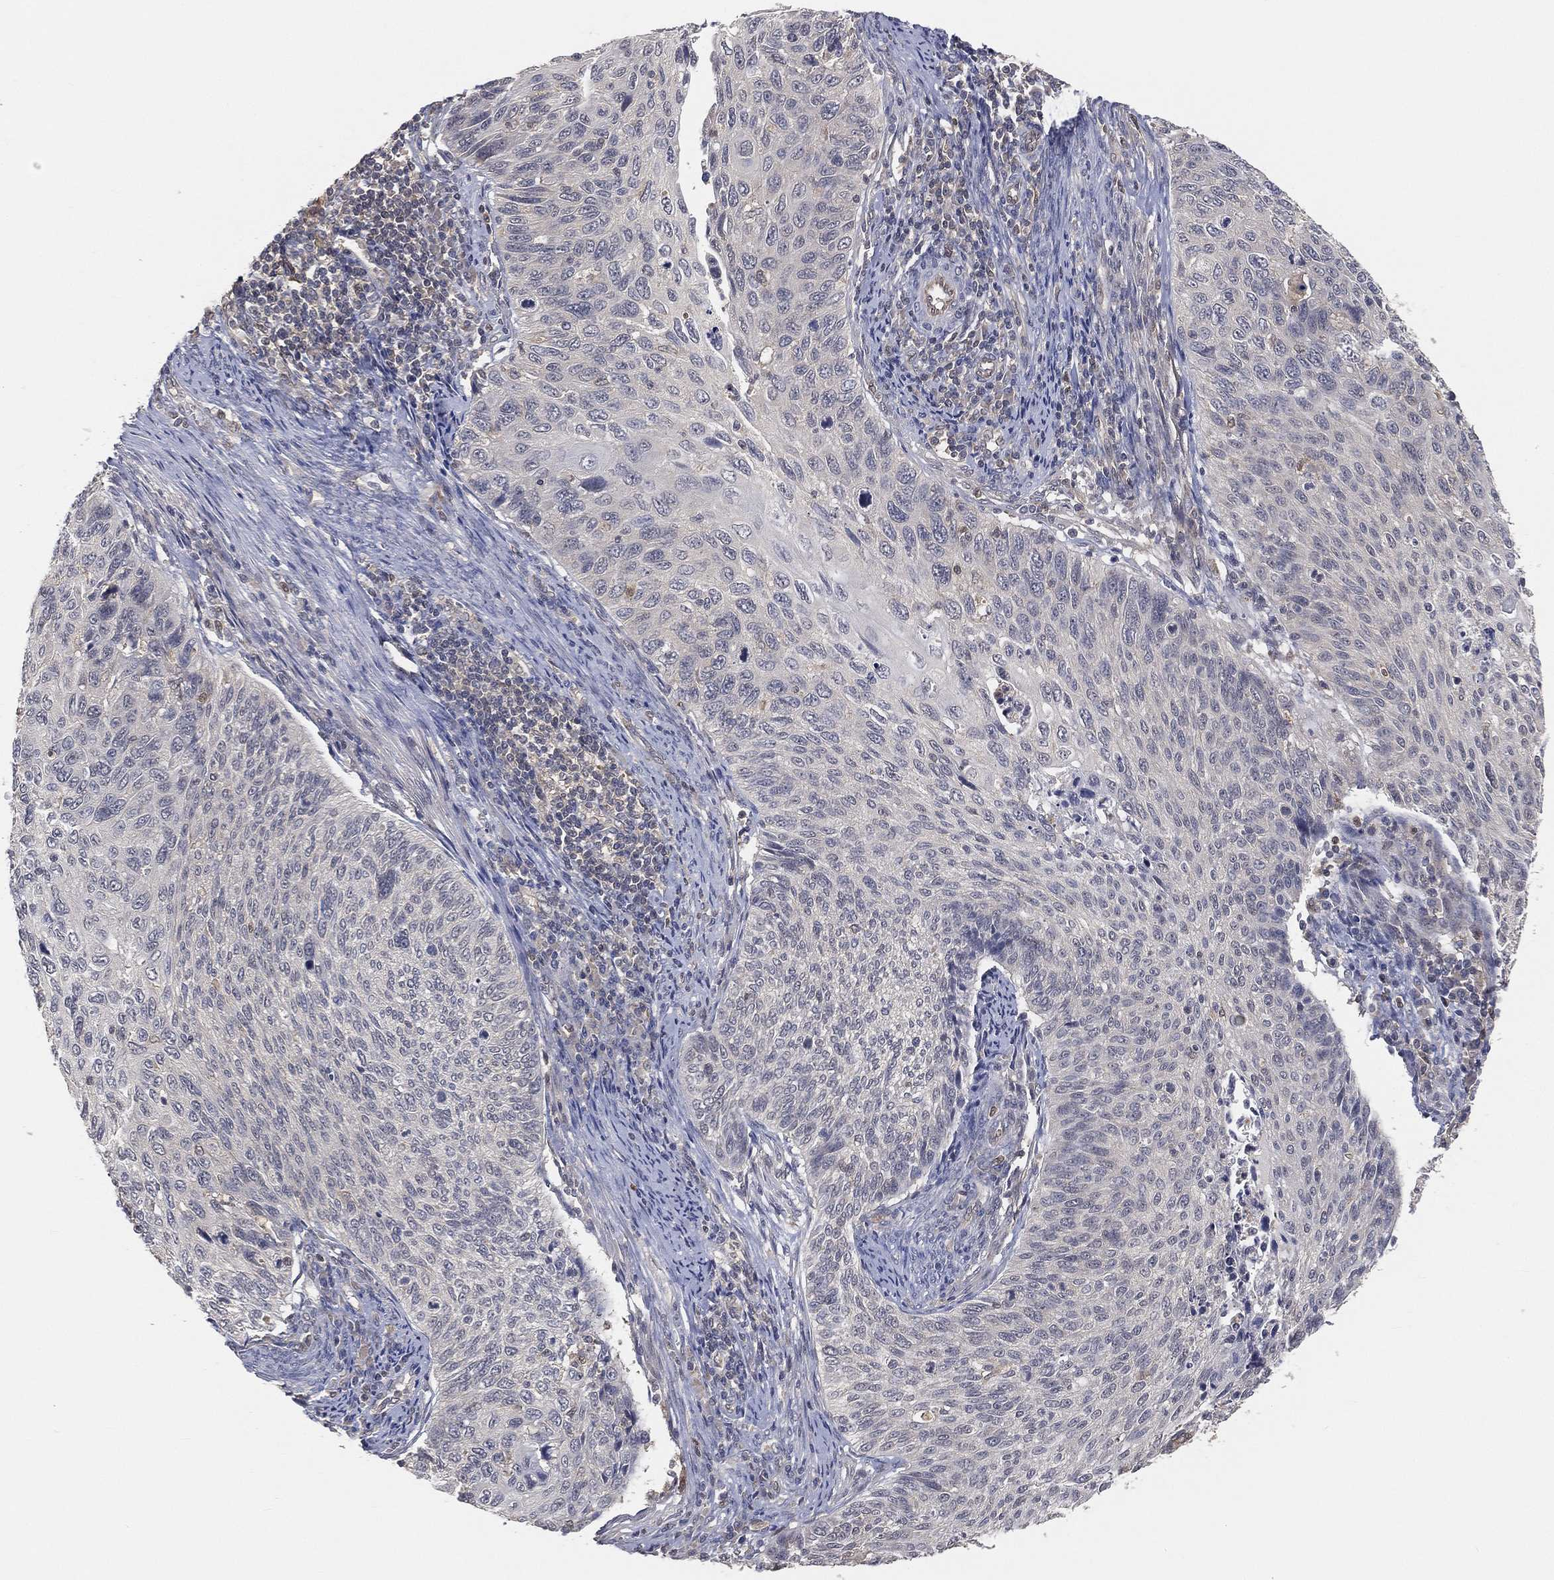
{"staining": {"intensity": "weak", "quantity": "25%-75%", "location": "cytoplasmic/membranous"}, "tissue": "cervical cancer", "cell_type": "Tumor cells", "image_type": "cancer", "snomed": [{"axis": "morphology", "description": "Squamous cell carcinoma, NOS"}, {"axis": "topography", "description": "Cervix"}], "caption": "This is a photomicrograph of immunohistochemistry (IHC) staining of cervical cancer, which shows weak positivity in the cytoplasmic/membranous of tumor cells.", "gene": "MAPK1", "patient": {"sex": "female", "age": 70}}